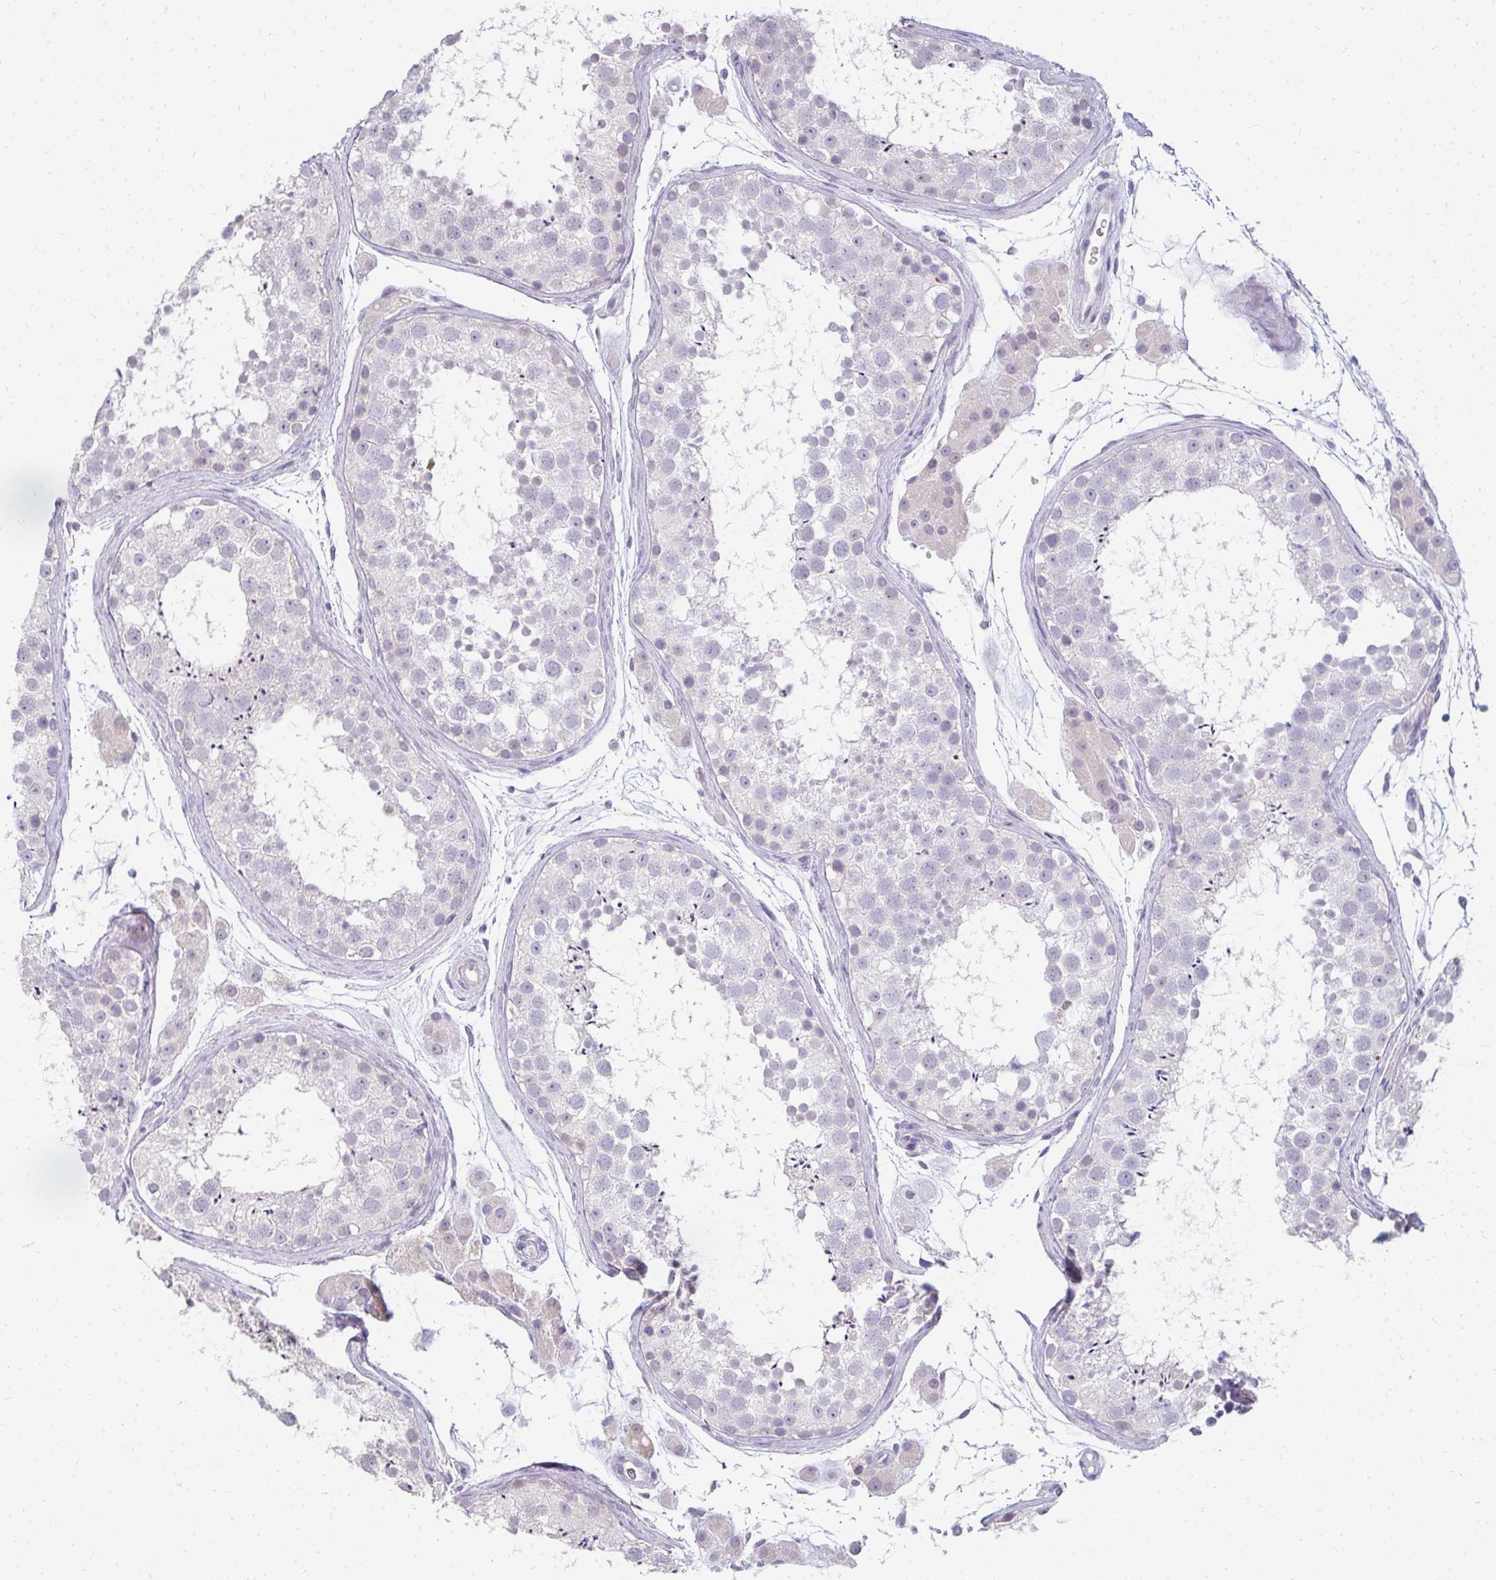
{"staining": {"intensity": "negative", "quantity": "none", "location": "none"}, "tissue": "testis", "cell_type": "Cells in seminiferous ducts", "image_type": "normal", "snomed": [{"axis": "morphology", "description": "Normal tissue, NOS"}, {"axis": "topography", "description": "Testis"}], "caption": "High power microscopy histopathology image of an immunohistochemistry (IHC) micrograph of benign testis, revealing no significant expression in cells in seminiferous ducts.", "gene": "PPP1R3G", "patient": {"sex": "male", "age": 41}}